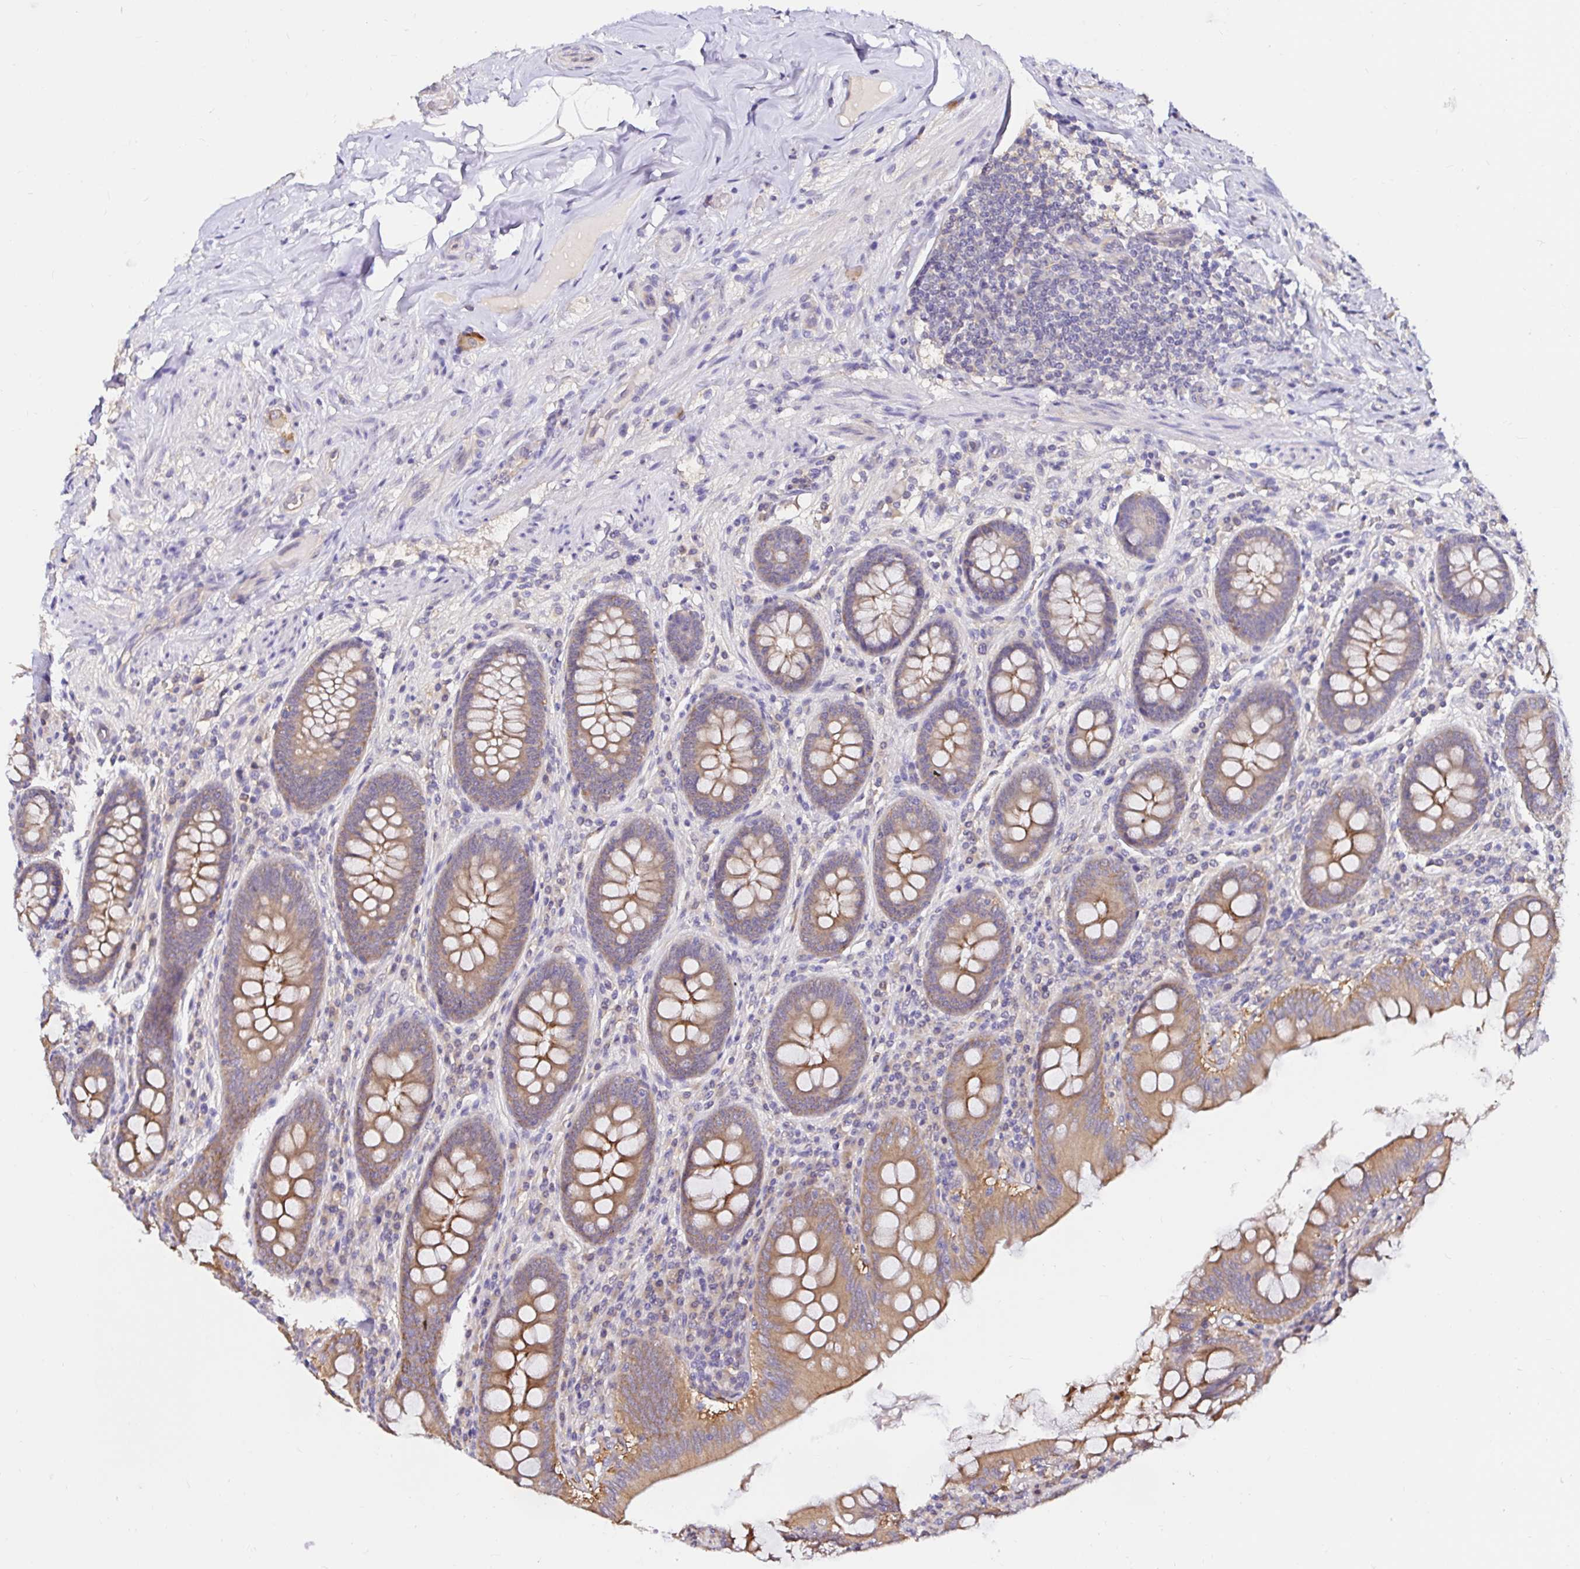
{"staining": {"intensity": "moderate", "quantity": ">75%", "location": "cytoplasmic/membranous"}, "tissue": "appendix", "cell_type": "Glandular cells", "image_type": "normal", "snomed": [{"axis": "morphology", "description": "Normal tissue, NOS"}, {"axis": "topography", "description": "Appendix"}], "caption": "A medium amount of moderate cytoplasmic/membranous staining is present in about >75% of glandular cells in benign appendix.", "gene": "RSRP1", "patient": {"sex": "male", "age": 71}}